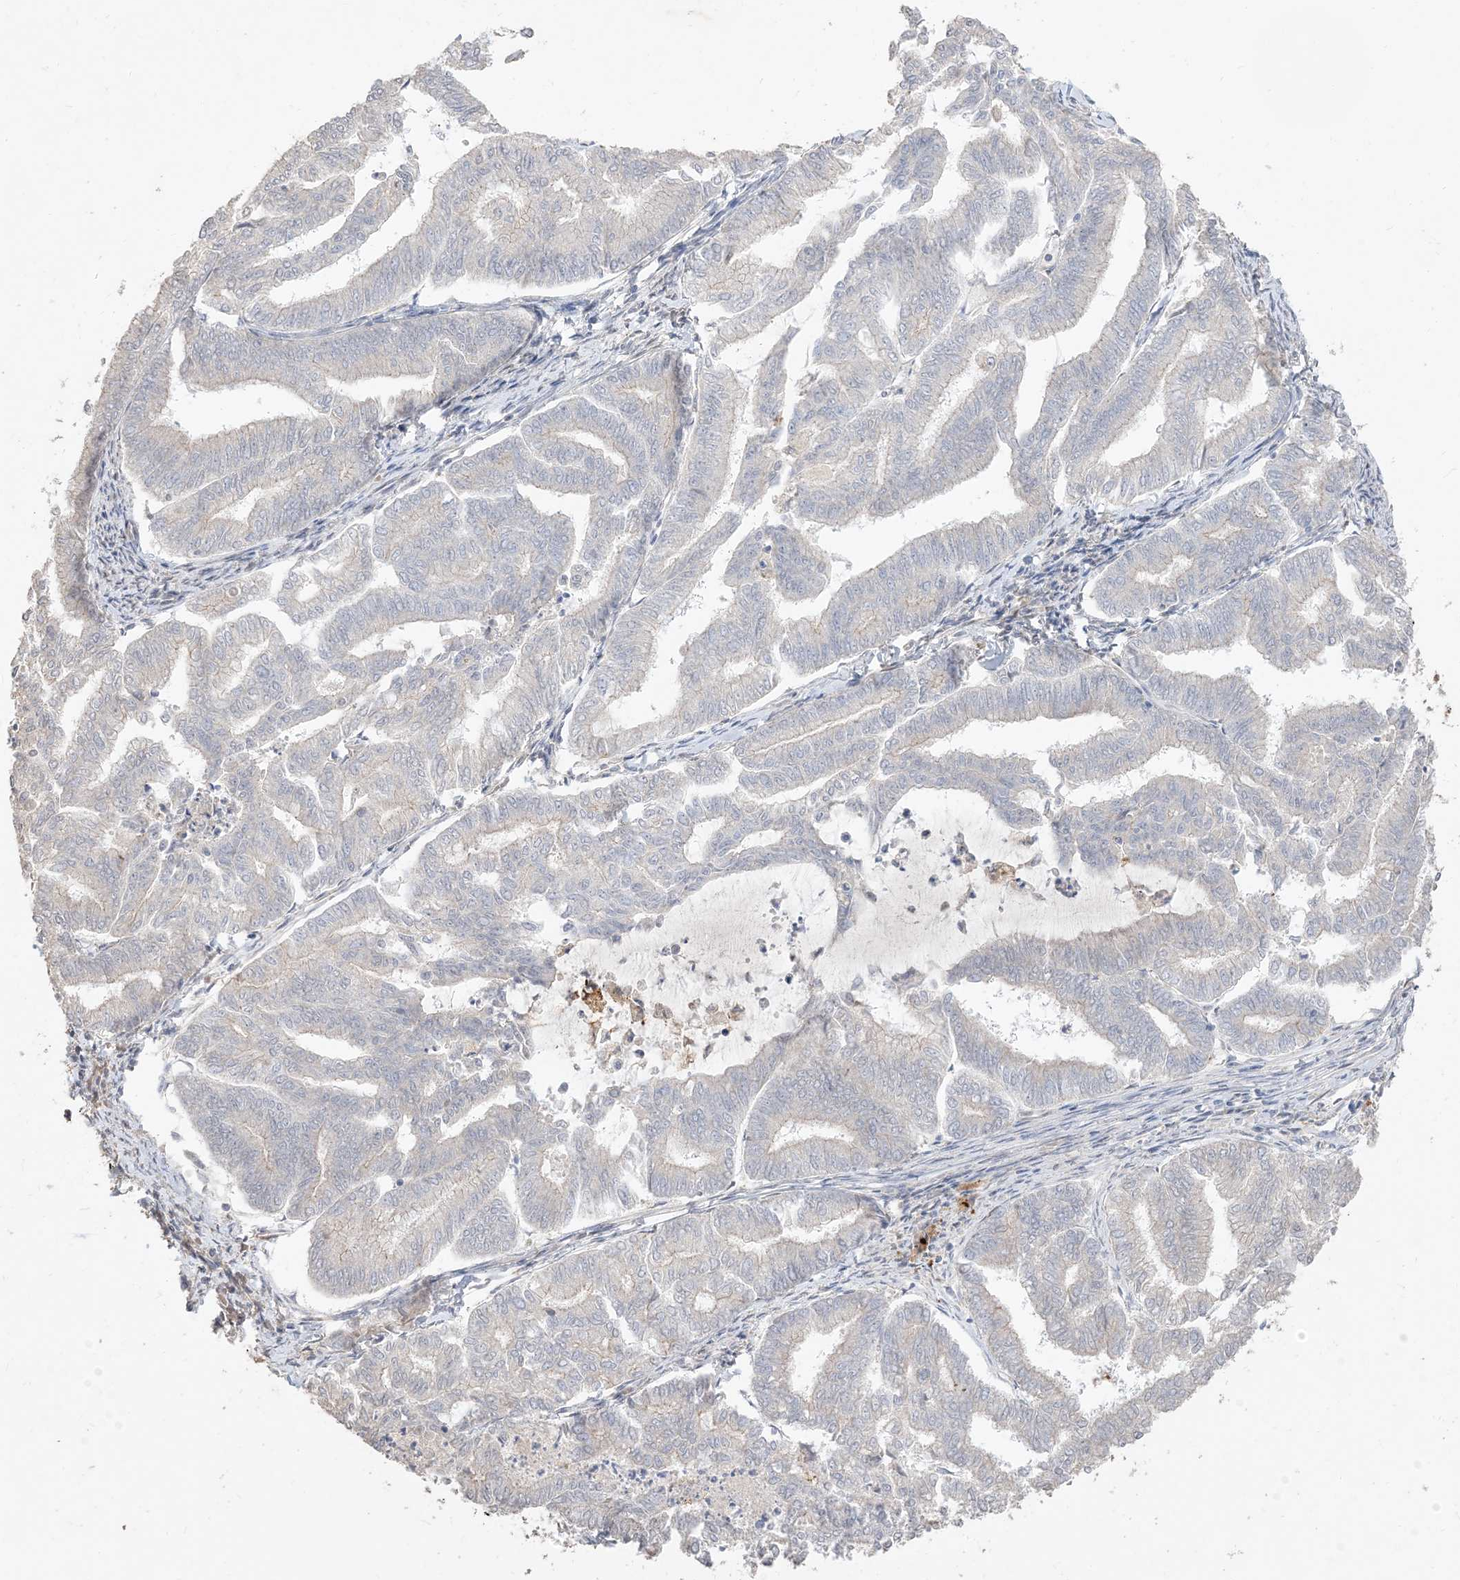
{"staining": {"intensity": "negative", "quantity": "none", "location": "none"}, "tissue": "endometrial cancer", "cell_type": "Tumor cells", "image_type": "cancer", "snomed": [{"axis": "morphology", "description": "Adenocarcinoma, NOS"}, {"axis": "topography", "description": "Endometrium"}], "caption": "Endometrial adenocarcinoma was stained to show a protein in brown. There is no significant staining in tumor cells. (DAB (3,3'-diaminobenzidine) IHC with hematoxylin counter stain).", "gene": "RNF175", "patient": {"sex": "female", "age": 79}}